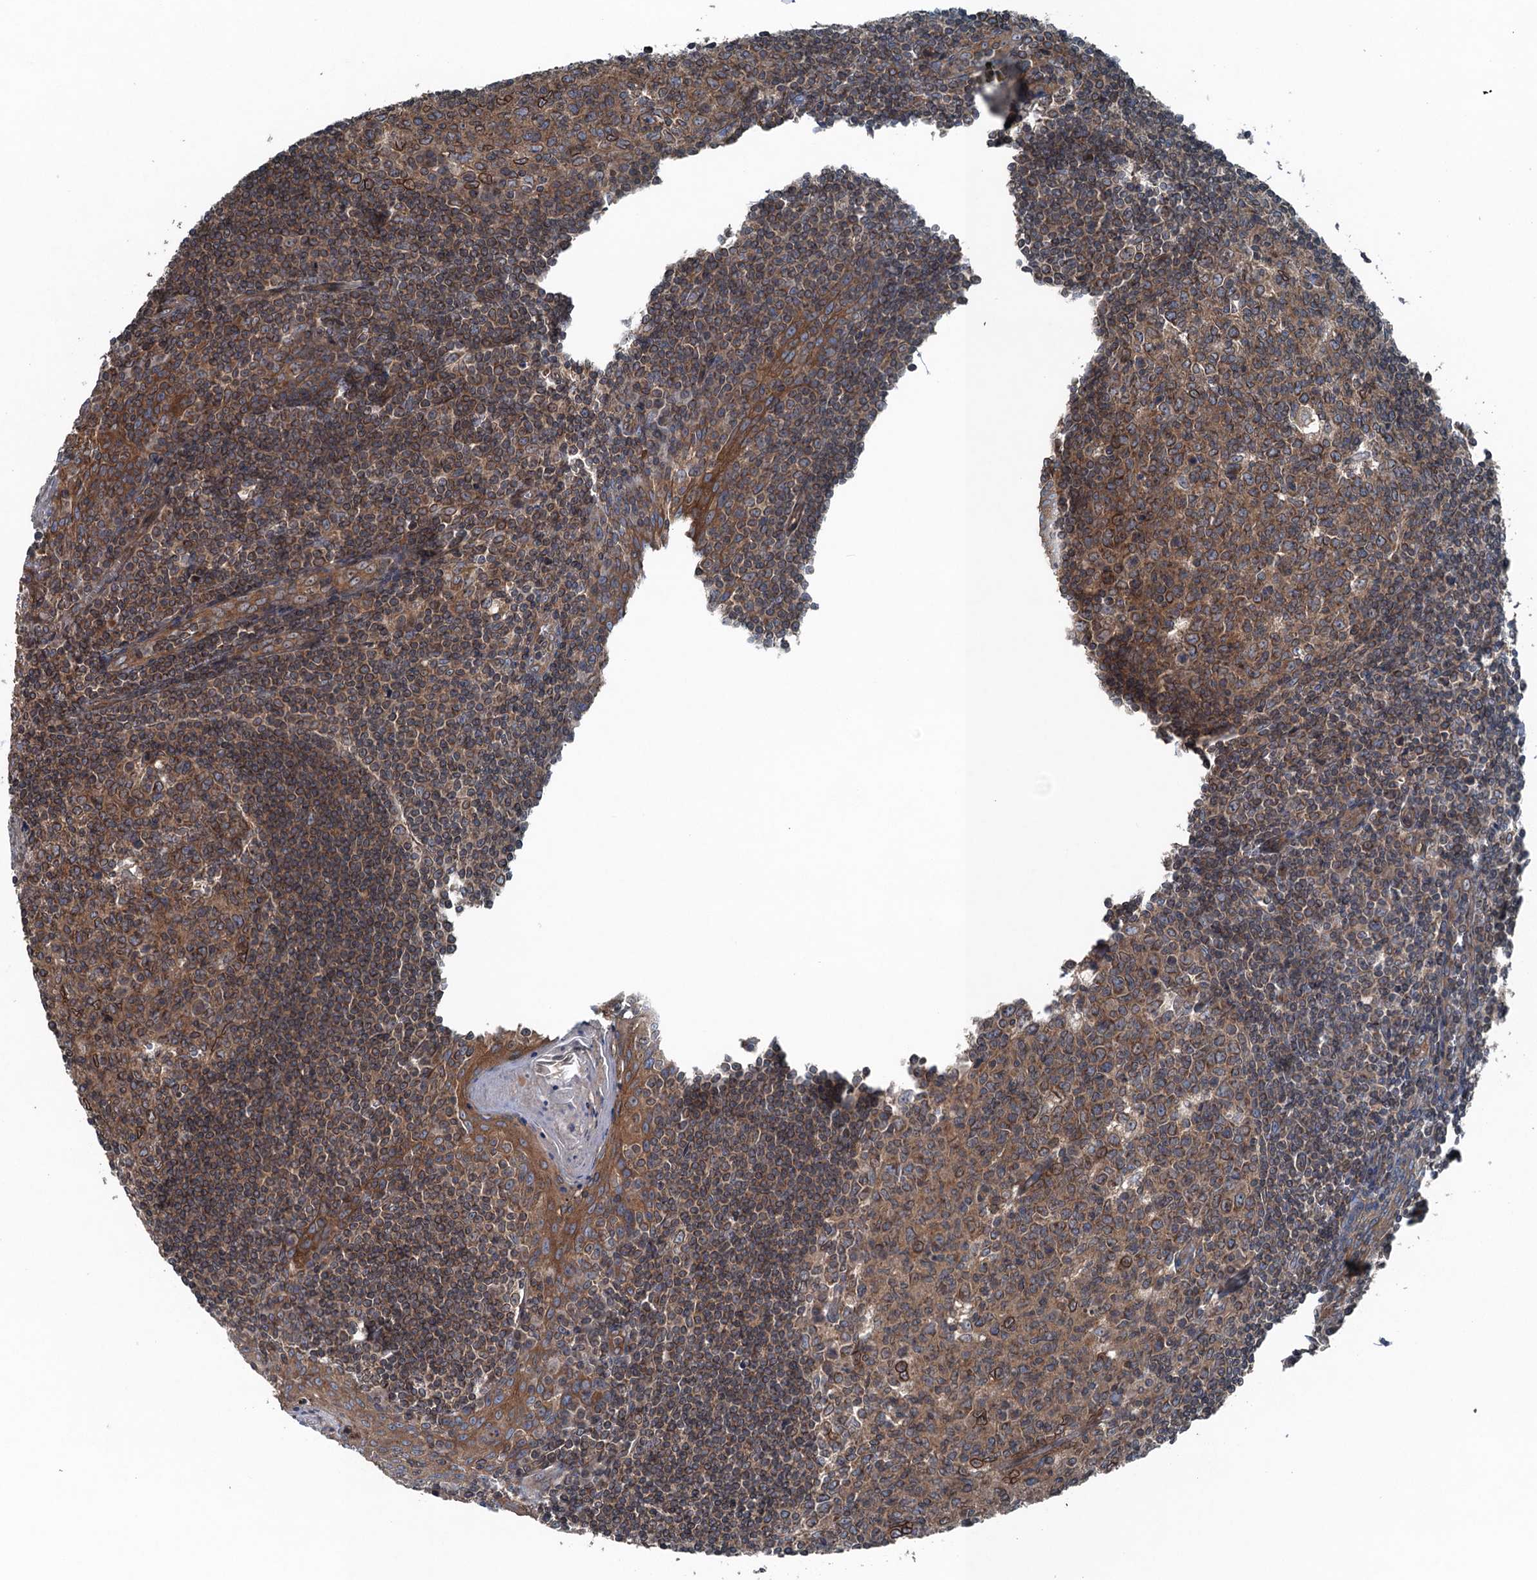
{"staining": {"intensity": "moderate", "quantity": ">75%", "location": "cytoplasmic/membranous"}, "tissue": "tonsil", "cell_type": "Germinal center cells", "image_type": "normal", "snomed": [{"axis": "morphology", "description": "Normal tissue, NOS"}, {"axis": "topography", "description": "Tonsil"}], "caption": "DAB immunohistochemical staining of benign human tonsil exhibits moderate cytoplasmic/membranous protein expression in approximately >75% of germinal center cells. Using DAB (brown) and hematoxylin (blue) stains, captured at high magnification using brightfield microscopy.", "gene": "TRAPPC8", "patient": {"sex": "male", "age": 27}}